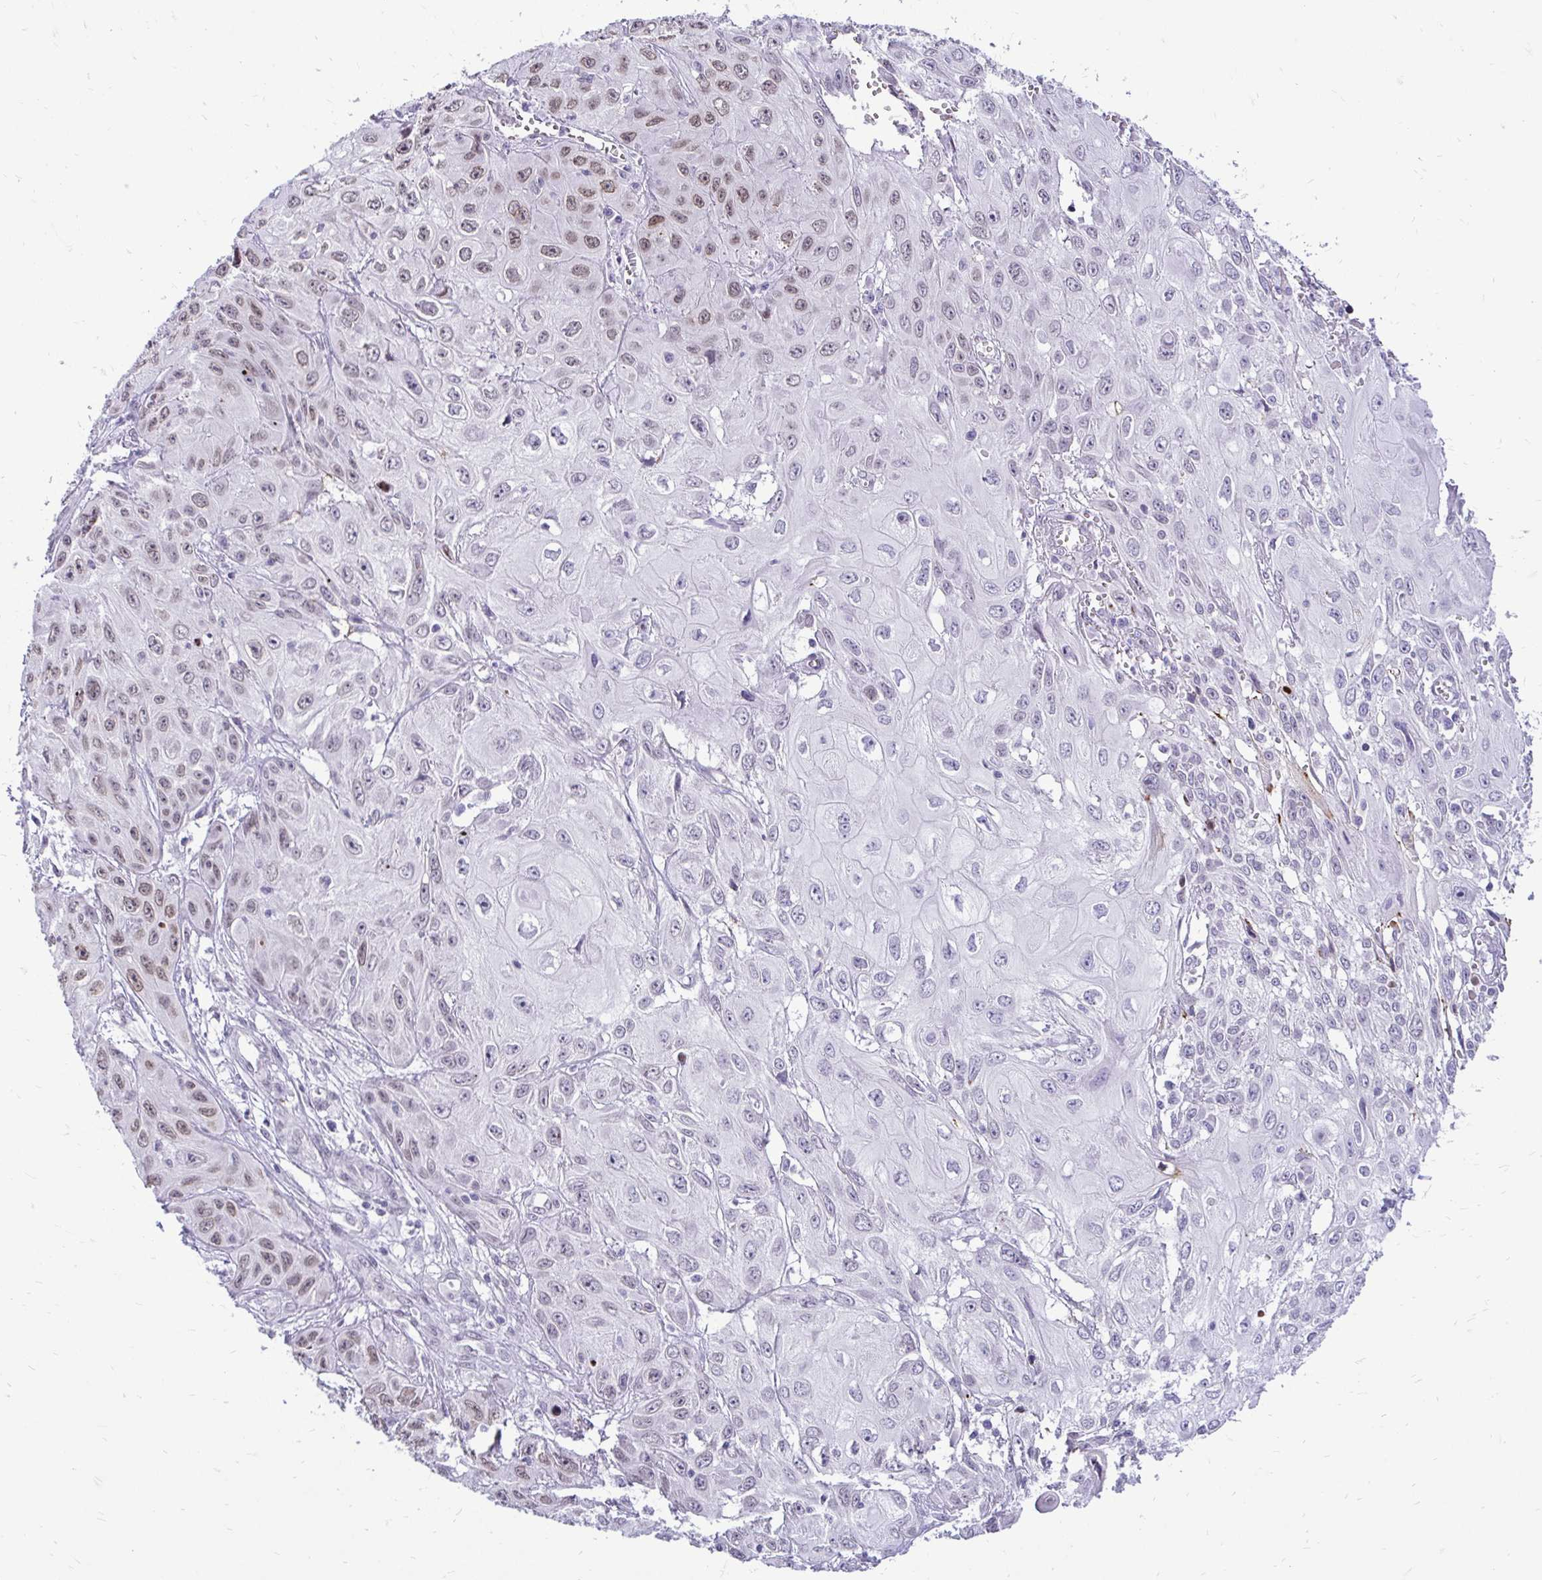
{"staining": {"intensity": "weak", "quantity": "25%-75%", "location": "nuclear"}, "tissue": "skin cancer", "cell_type": "Tumor cells", "image_type": "cancer", "snomed": [{"axis": "morphology", "description": "Squamous cell carcinoma, NOS"}, {"axis": "topography", "description": "Skin"}, {"axis": "topography", "description": "Vulva"}], "caption": "IHC (DAB (3,3'-diaminobenzidine)) staining of skin squamous cell carcinoma shows weak nuclear protein expression in approximately 25%-75% of tumor cells.", "gene": "BANF1", "patient": {"sex": "female", "age": 71}}